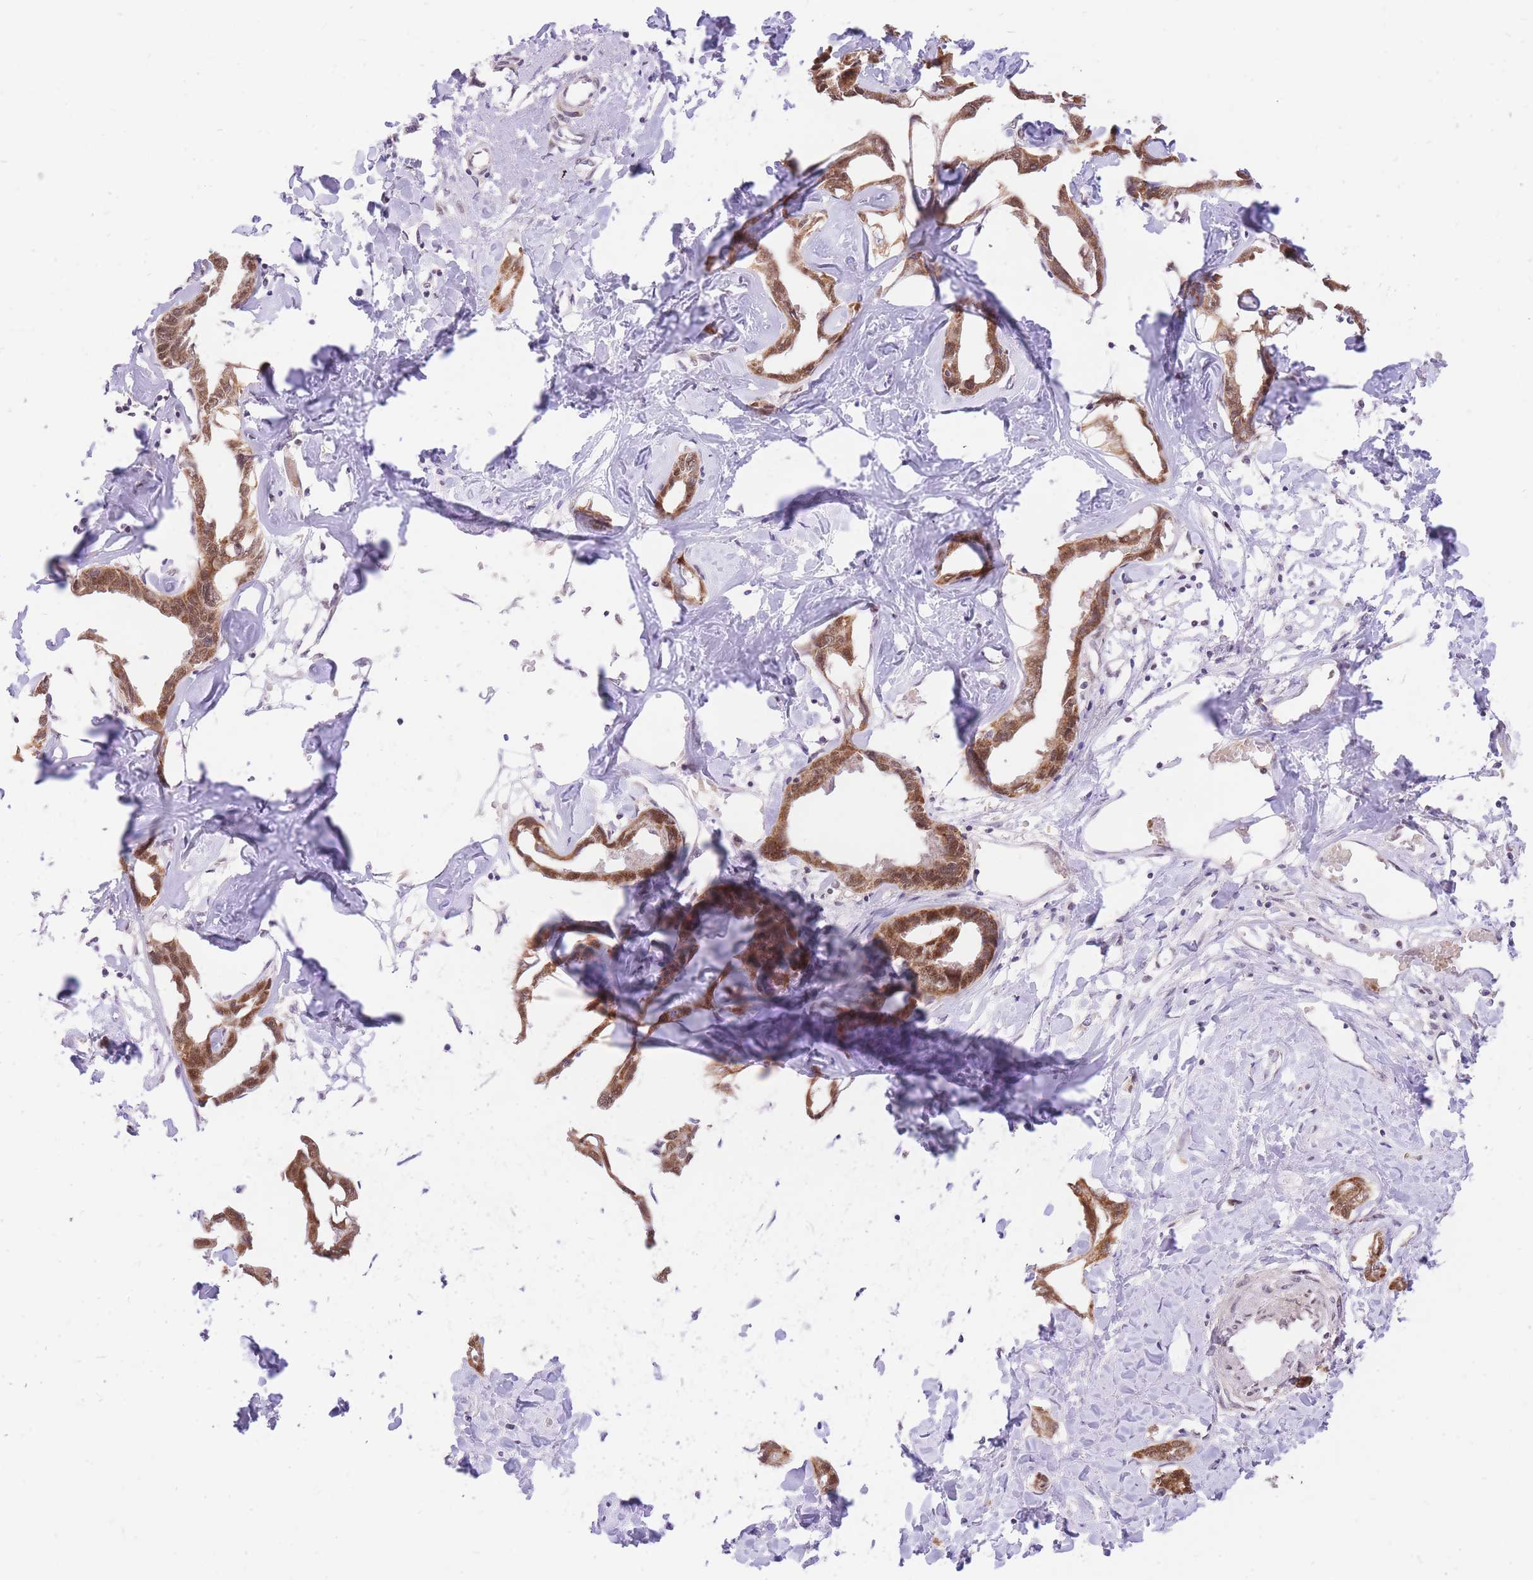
{"staining": {"intensity": "moderate", "quantity": ">75%", "location": "cytoplasmic/membranous,nuclear"}, "tissue": "liver cancer", "cell_type": "Tumor cells", "image_type": "cancer", "snomed": [{"axis": "morphology", "description": "Cholangiocarcinoma"}, {"axis": "topography", "description": "Liver"}], "caption": "High-magnification brightfield microscopy of liver cholangiocarcinoma stained with DAB (brown) and counterstained with hematoxylin (blue). tumor cells exhibit moderate cytoplasmic/membranous and nuclear expression is seen in about>75% of cells. The protein is stained brown, and the nuclei are stained in blue (DAB (3,3'-diaminobenzidine) IHC with brightfield microscopy, high magnification).", "gene": "MINDY2", "patient": {"sex": "male", "age": 59}}